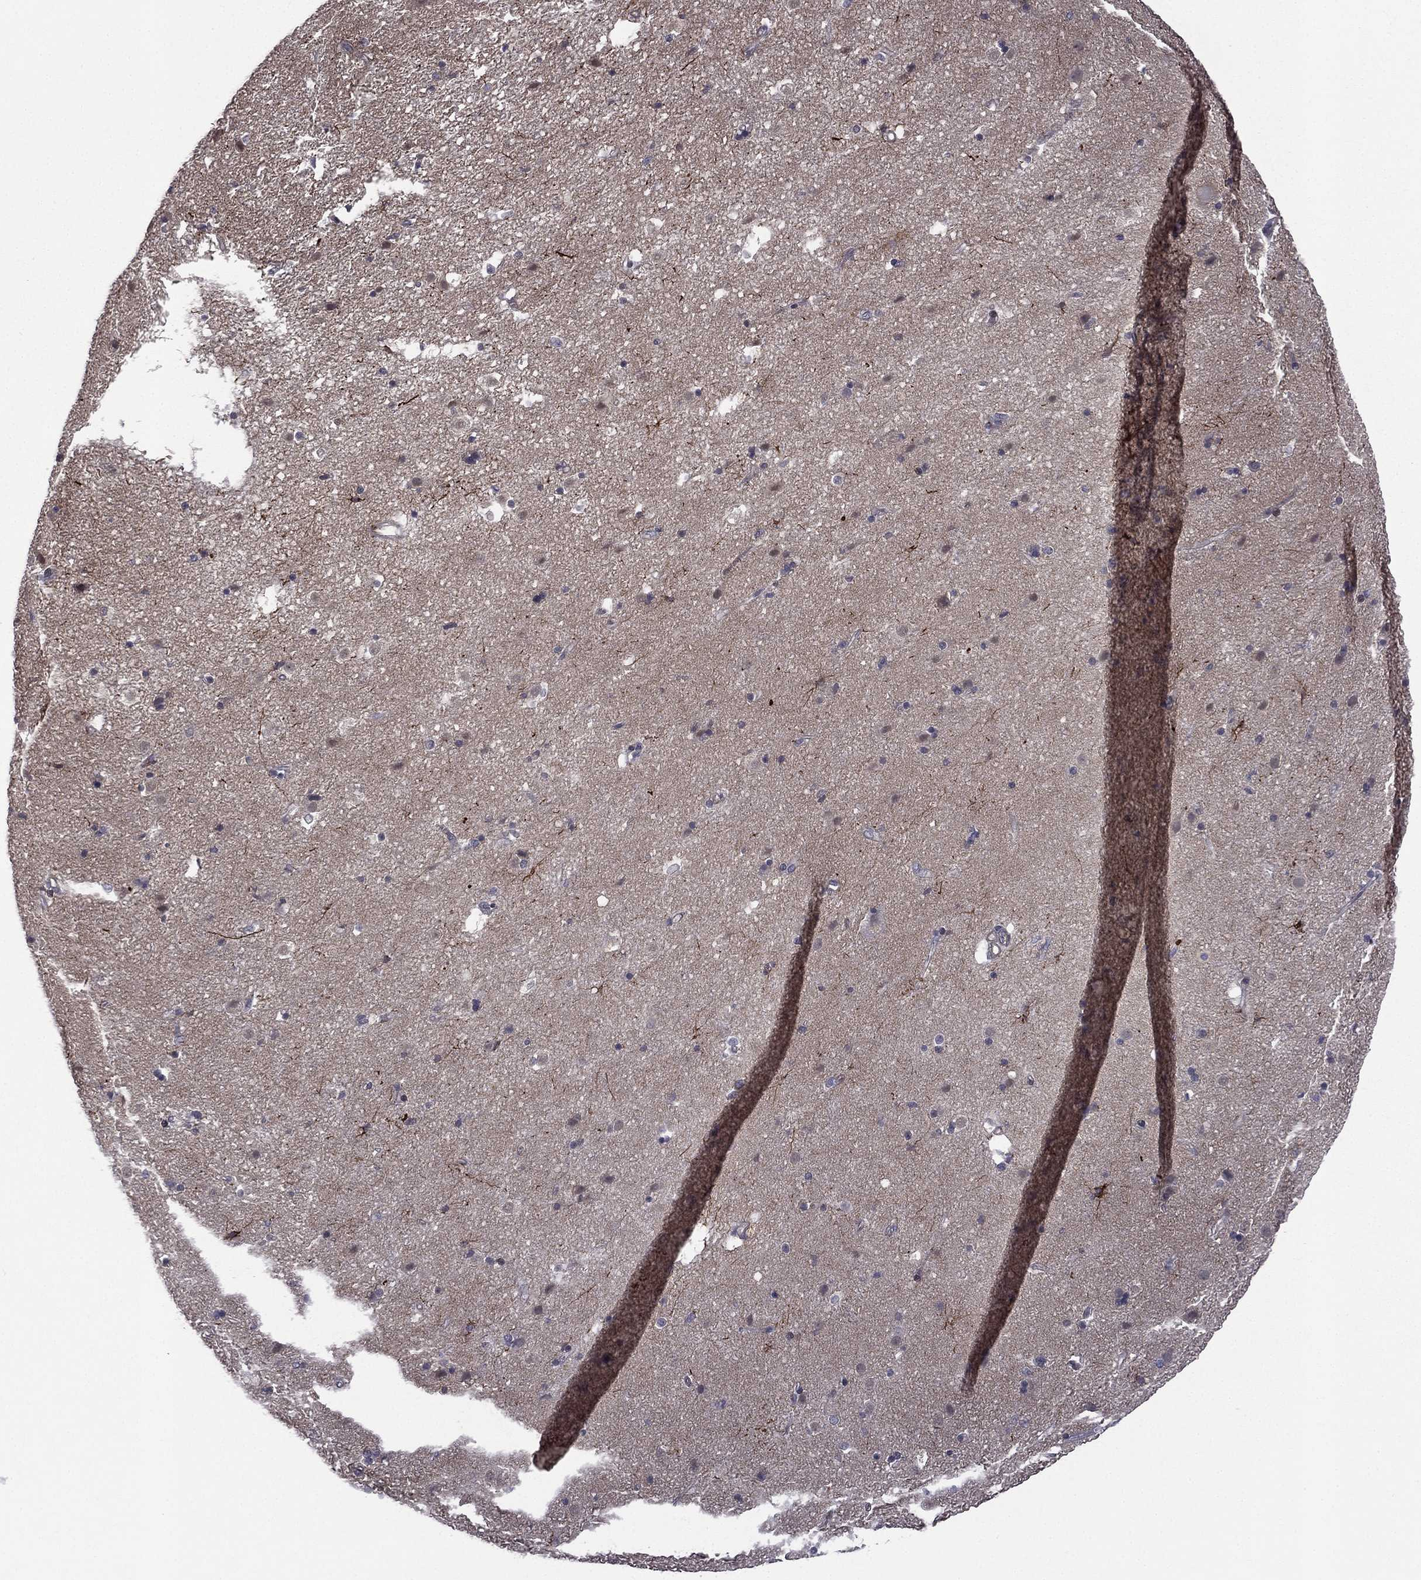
{"staining": {"intensity": "negative", "quantity": "none", "location": "none"}, "tissue": "caudate", "cell_type": "Glial cells", "image_type": "normal", "snomed": [{"axis": "morphology", "description": "Normal tissue, NOS"}, {"axis": "topography", "description": "Lateral ventricle wall"}], "caption": "Immunohistochemistry (IHC) histopathology image of normal caudate: caudate stained with DAB shows no significant protein positivity in glial cells.", "gene": "ACTRT2", "patient": {"sex": "male", "age": 54}}